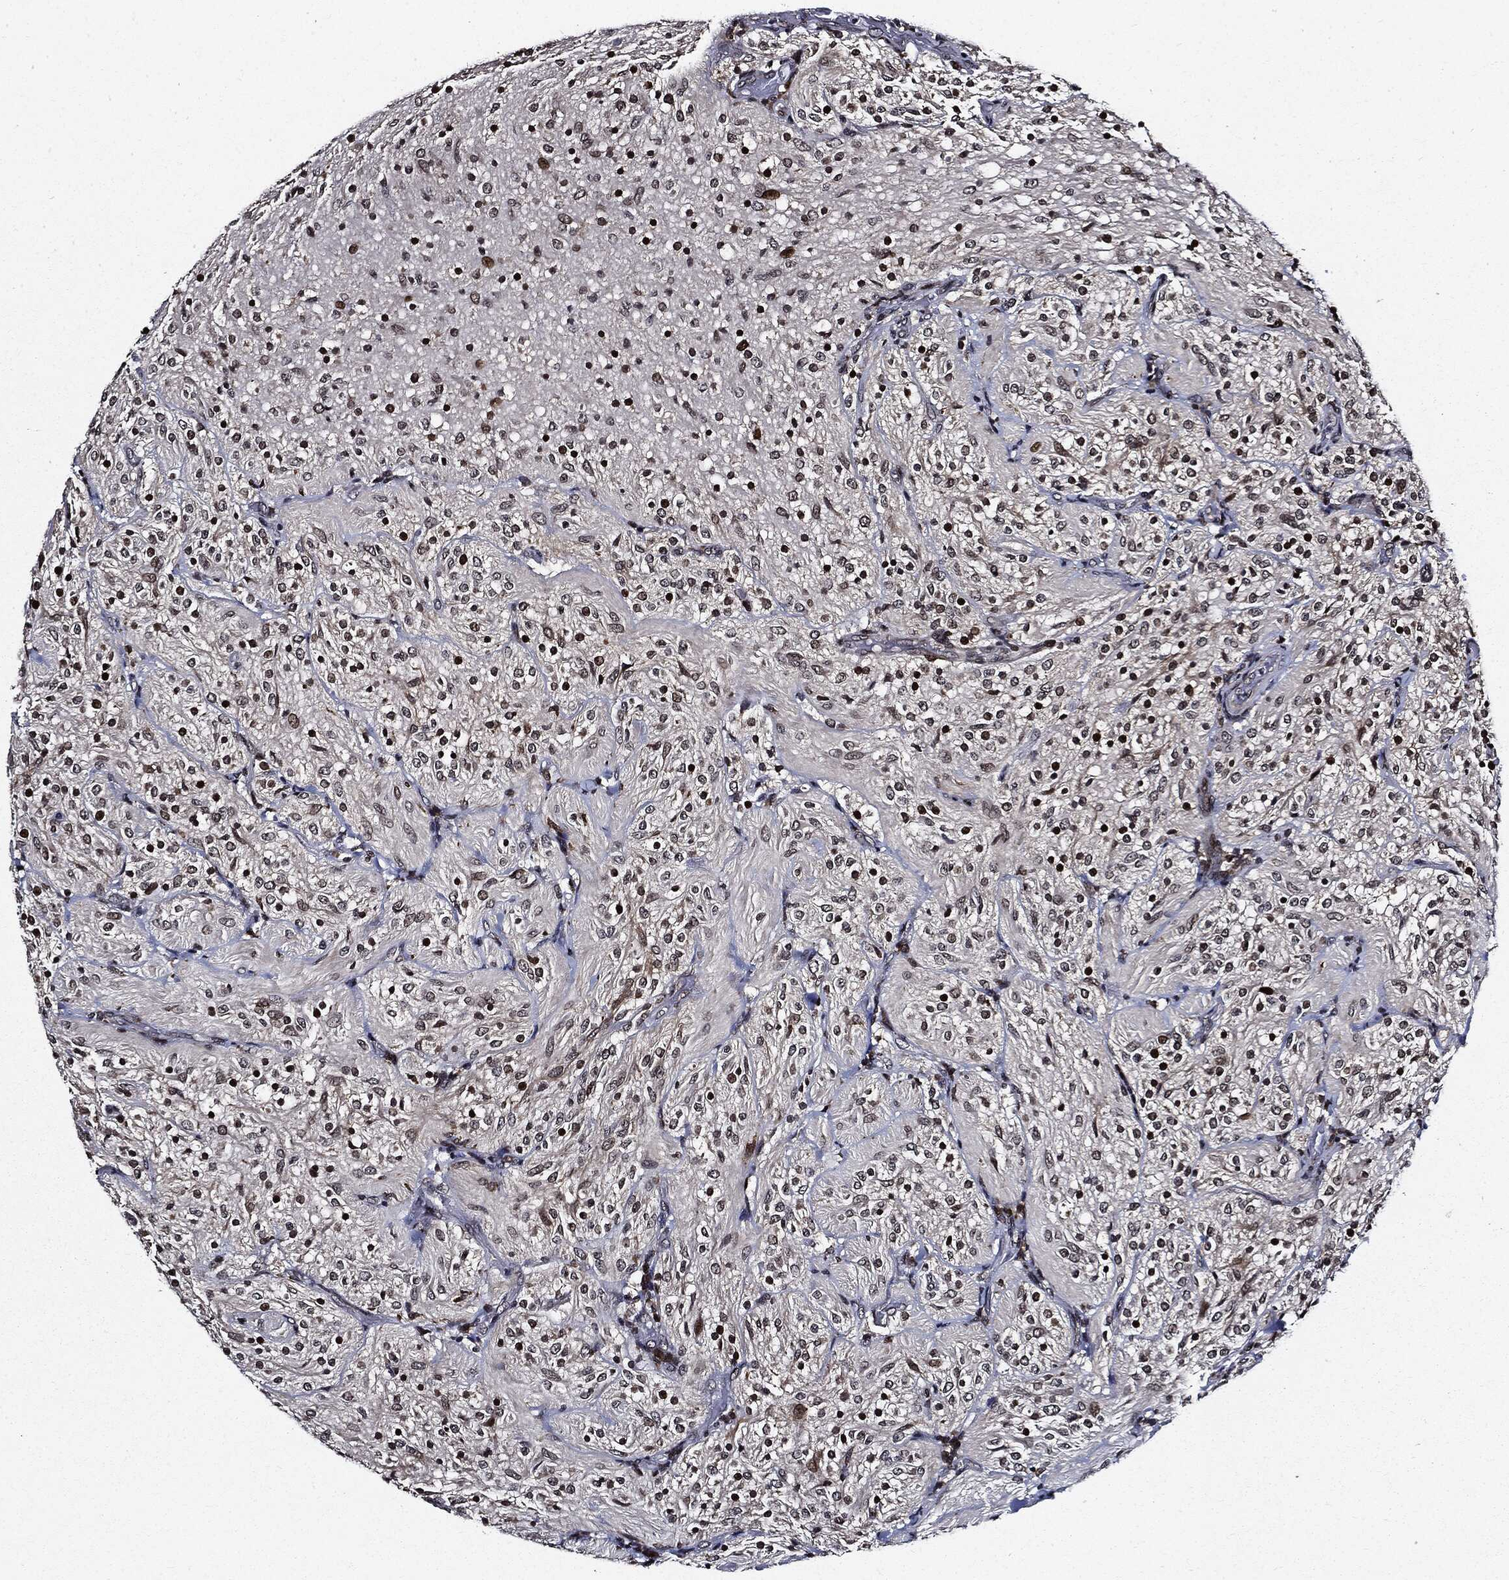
{"staining": {"intensity": "moderate", "quantity": "25%-75%", "location": "nuclear"}, "tissue": "glioma", "cell_type": "Tumor cells", "image_type": "cancer", "snomed": [{"axis": "morphology", "description": "Glioma, malignant, Low grade"}, {"axis": "topography", "description": "Brain"}], "caption": "Immunohistochemistry photomicrograph of neoplastic tissue: human glioma stained using immunohistochemistry (IHC) demonstrates medium levels of moderate protein expression localized specifically in the nuclear of tumor cells, appearing as a nuclear brown color.", "gene": "SUGT1", "patient": {"sex": "male", "age": 3}}